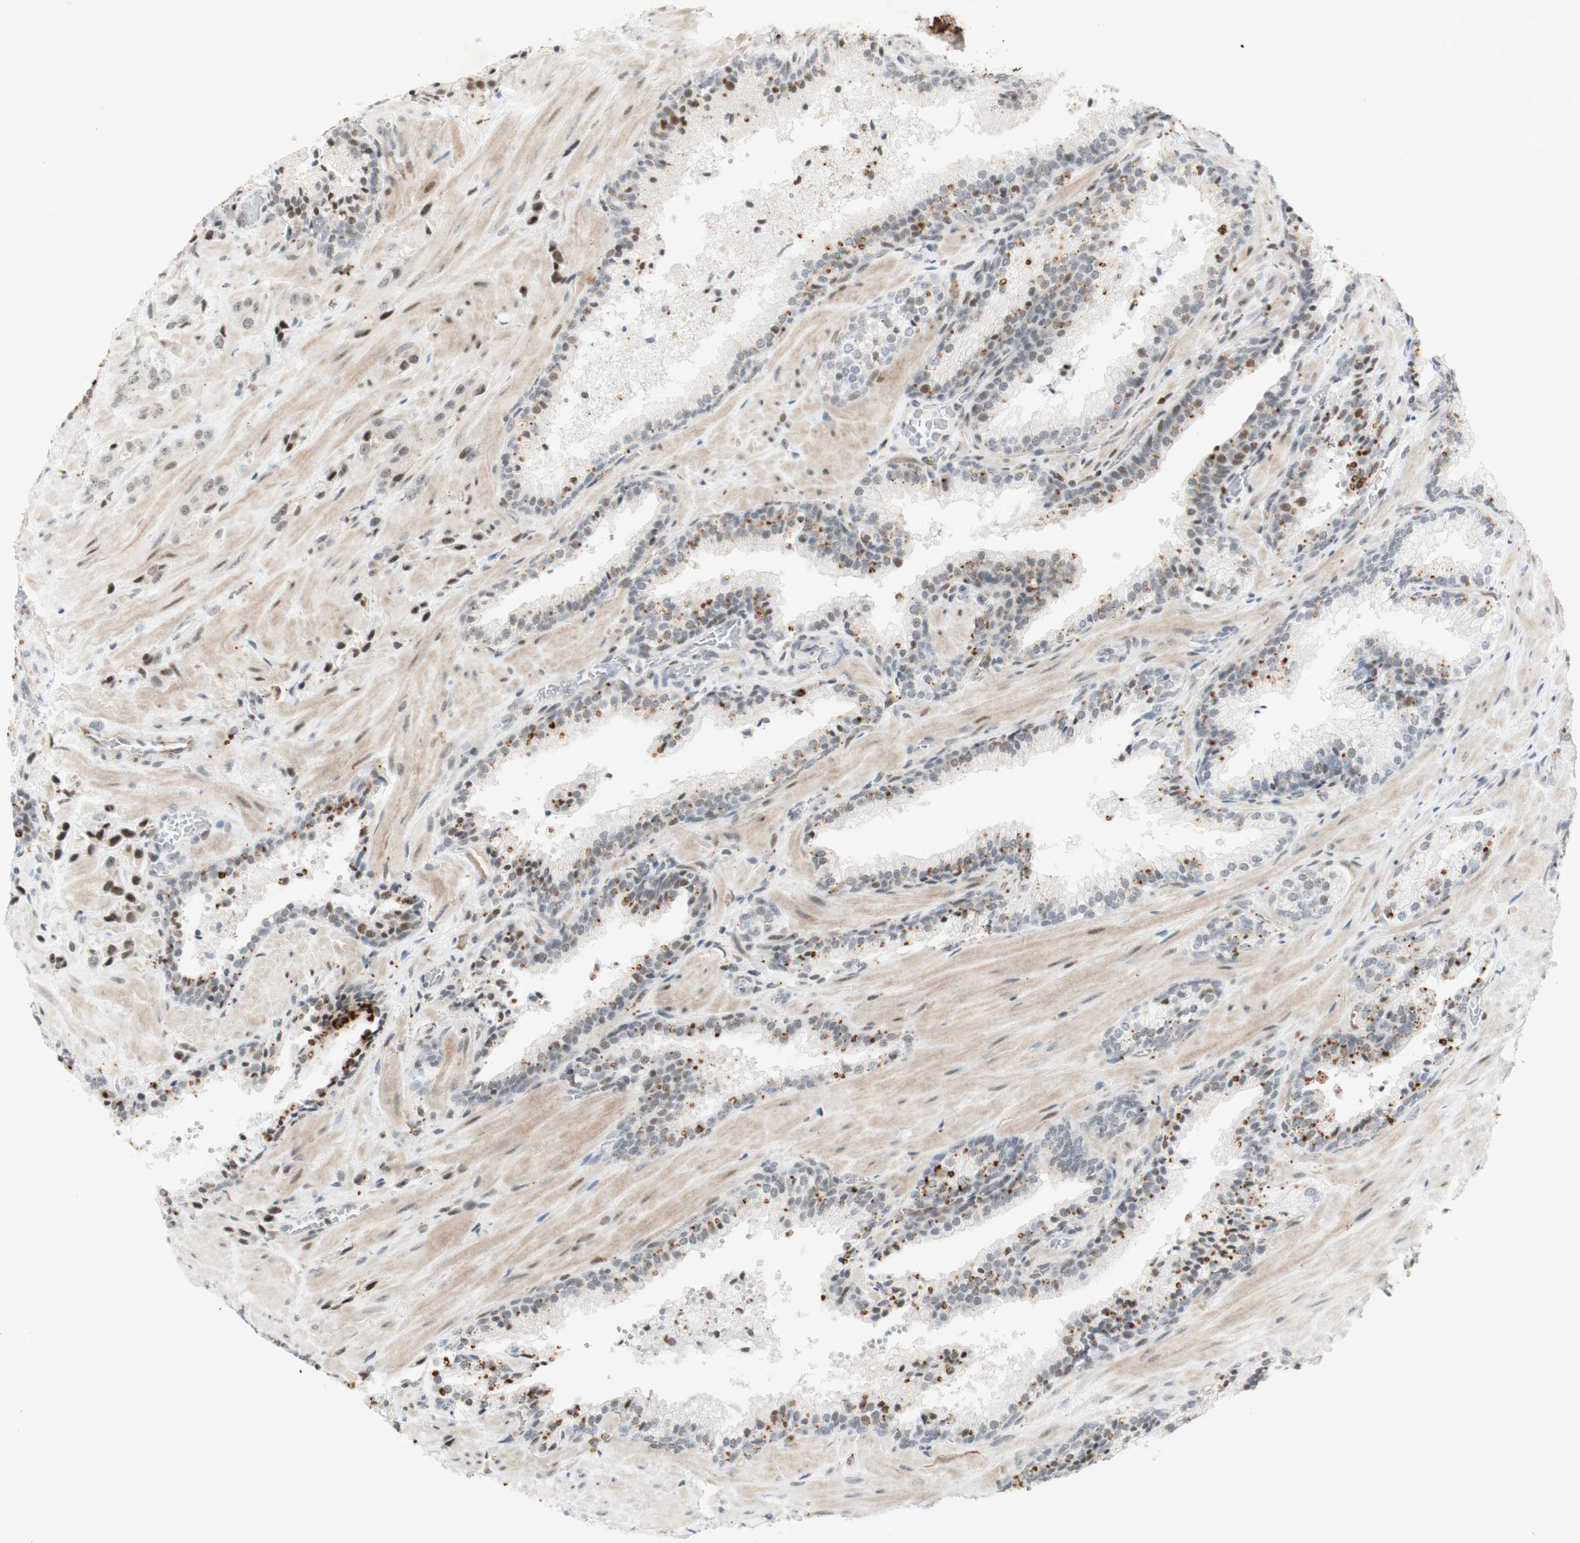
{"staining": {"intensity": "moderate", "quantity": ">75%", "location": "nuclear"}, "tissue": "prostate cancer", "cell_type": "Tumor cells", "image_type": "cancer", "snomed": [{"axis": "morphology", "description": "Adenocarcinoma, High grade"}, {"axis": "topography", "description": "Prostate"}], "caption": "A brown stain shows moderate nuclear positivity of a protein in human prostate cancer tumor cells.", "gene": "IRF1", "patient": {"sex": "male", "age": 64}}